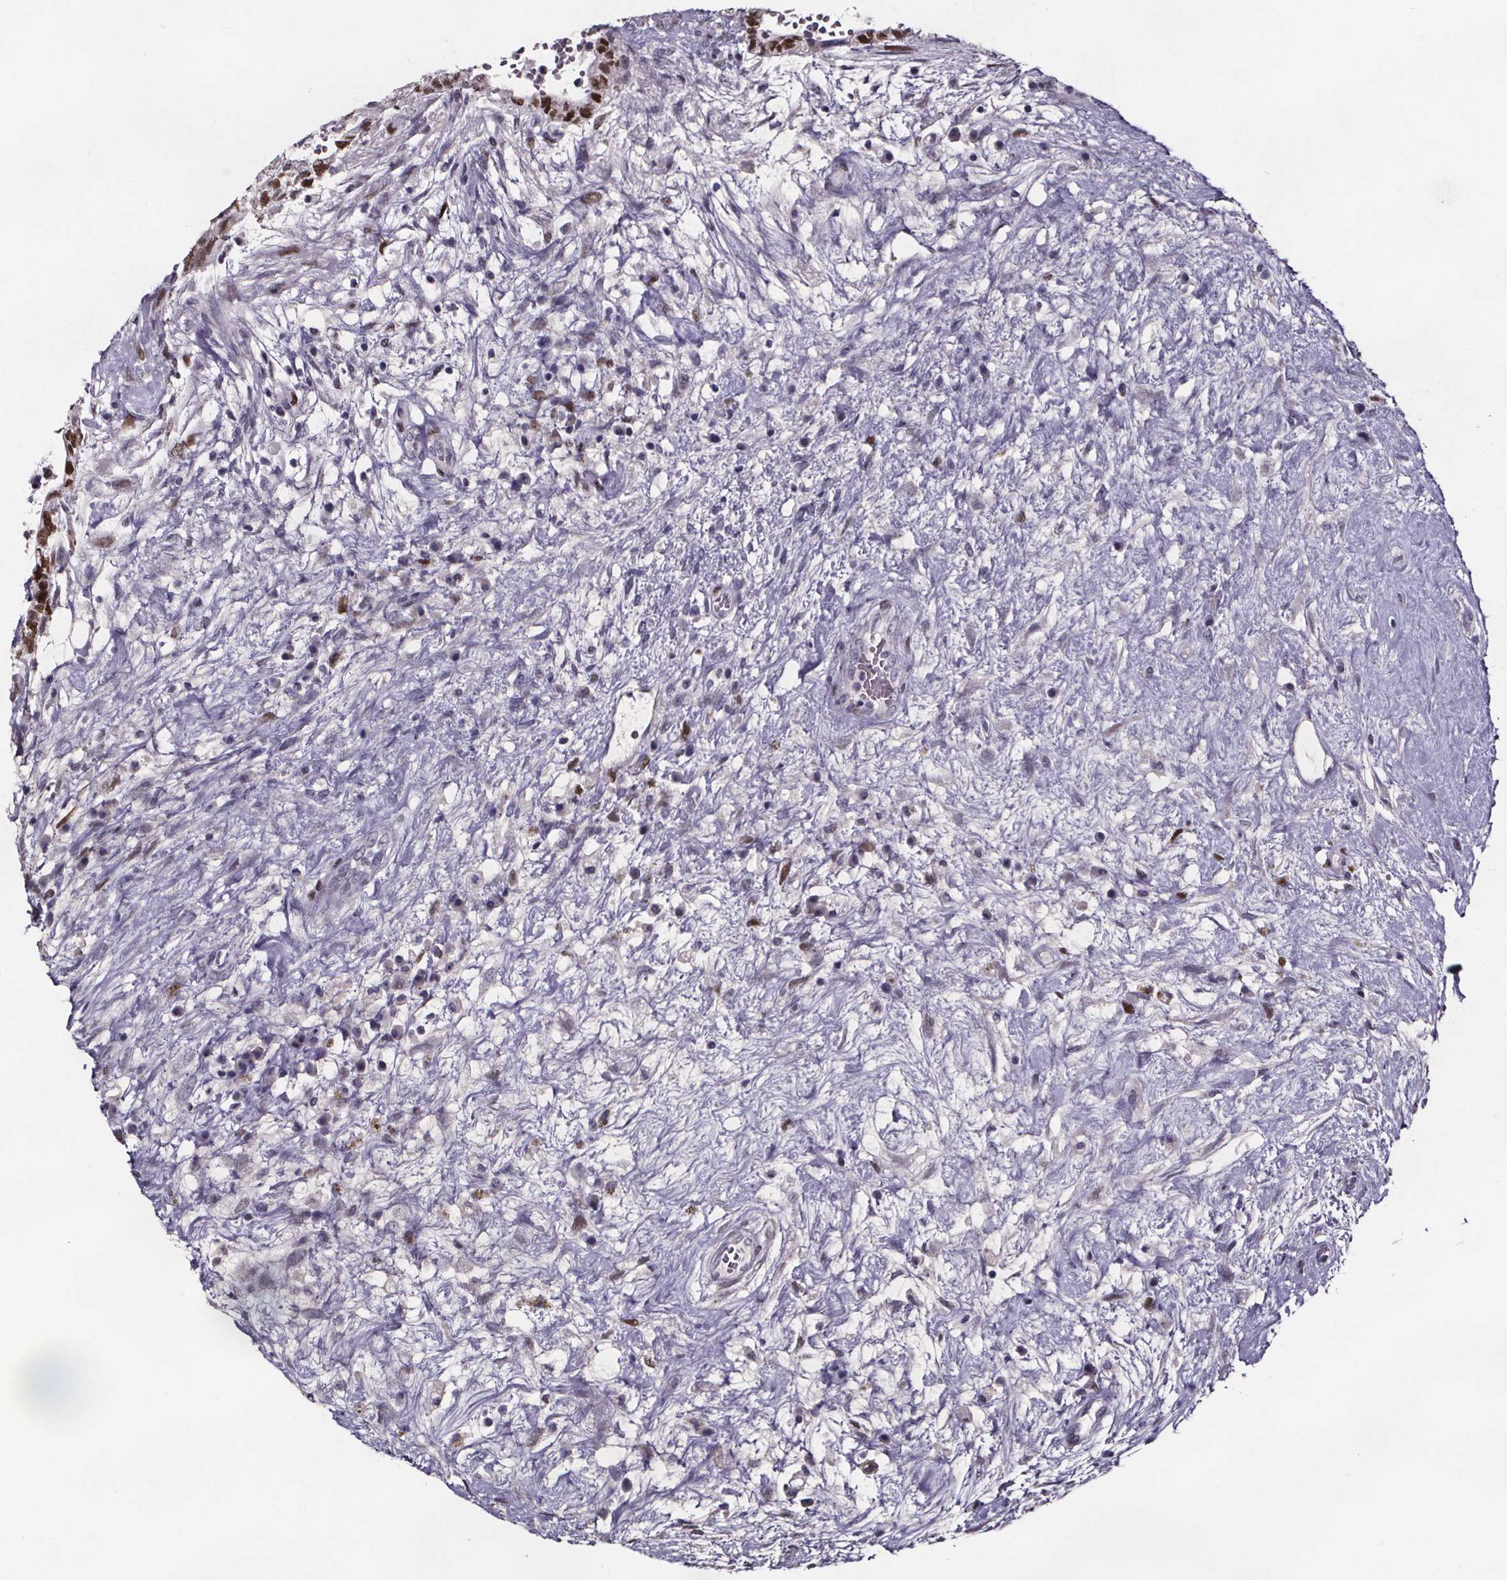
{"staining": {"intensity": "strong", "quantity": "25%-75%", "location": "nuclear"}, "tissue": "testis cancer", "cell_type": "Tumor cells", "image_type": "cancer", "snomed": [{"axis": "morphology", "description": "Normal tissue, NOS"}, {"axis": "morphology", "description": "Carcinoma, Embryonal, NOS"}, {"axis": "topography", "description": "Testis"}], "caption": "This histopathology image reveals embryonal carcinoma (testis) stained with IHC to label a protein in brown. The nuclear of tumor cells show strong positivity for the protein. Nuclei are counter-stained blue.", "gene": "AR", "patient": {"sex": "male", "age": 32}}